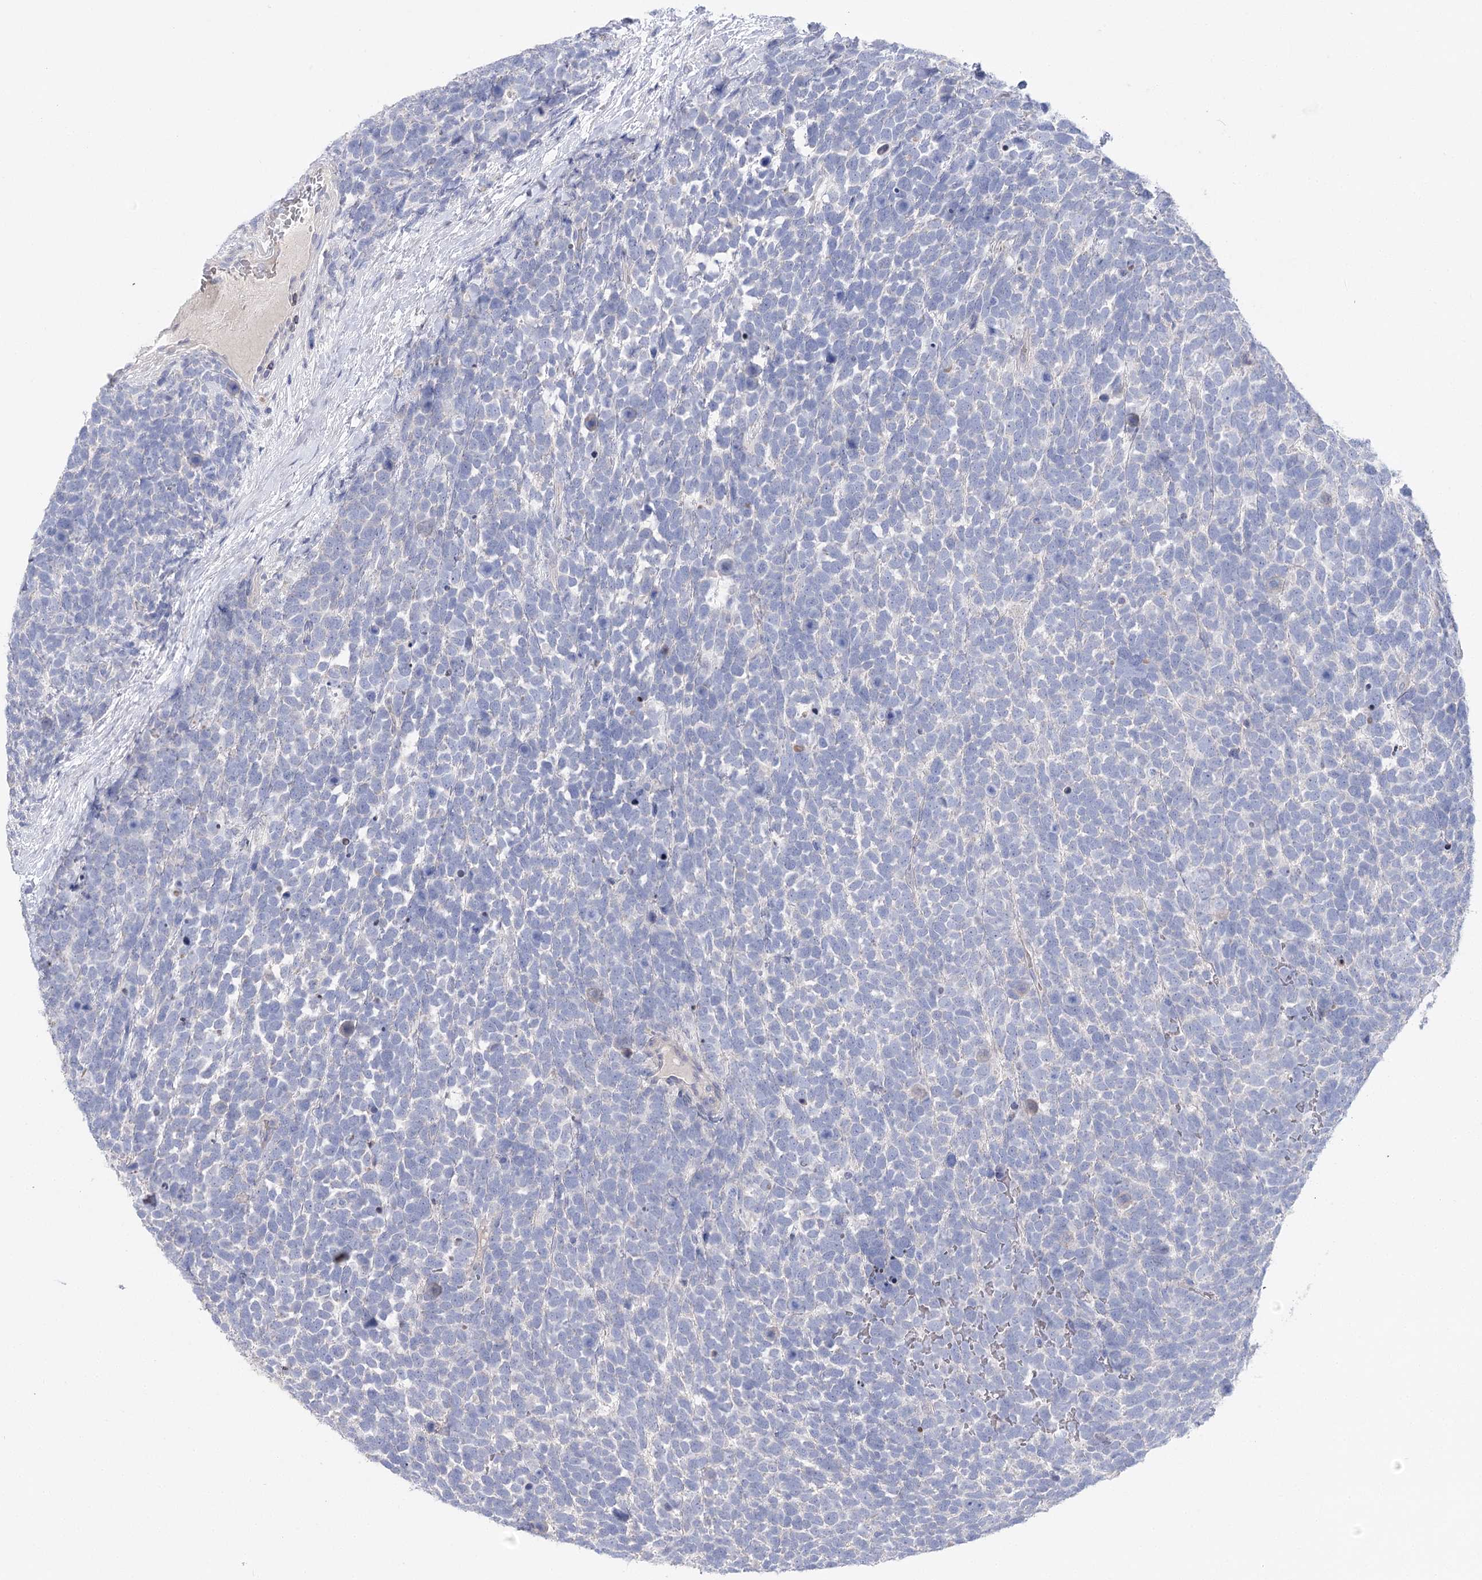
{"staining": {"intensity": "negative", "quantity": "none", "location": "none"}, "tissue": "urothelial cancer", "cell_type": "Tumor cells", "image_type": "cancer", "snomed": [{"axis": "morphology", "description": "Urothelial carcinoma, High grade"}, {"axis": "topography", "description": "Urinary bladder"}], "caption": "This is an immunohistochemistry photomicrograph of human urothelial carcinoma (high-grade). There is no positivity in tumor cells.", "gene": "NRAP", "patient": {"sex": "female", "age": 82}}